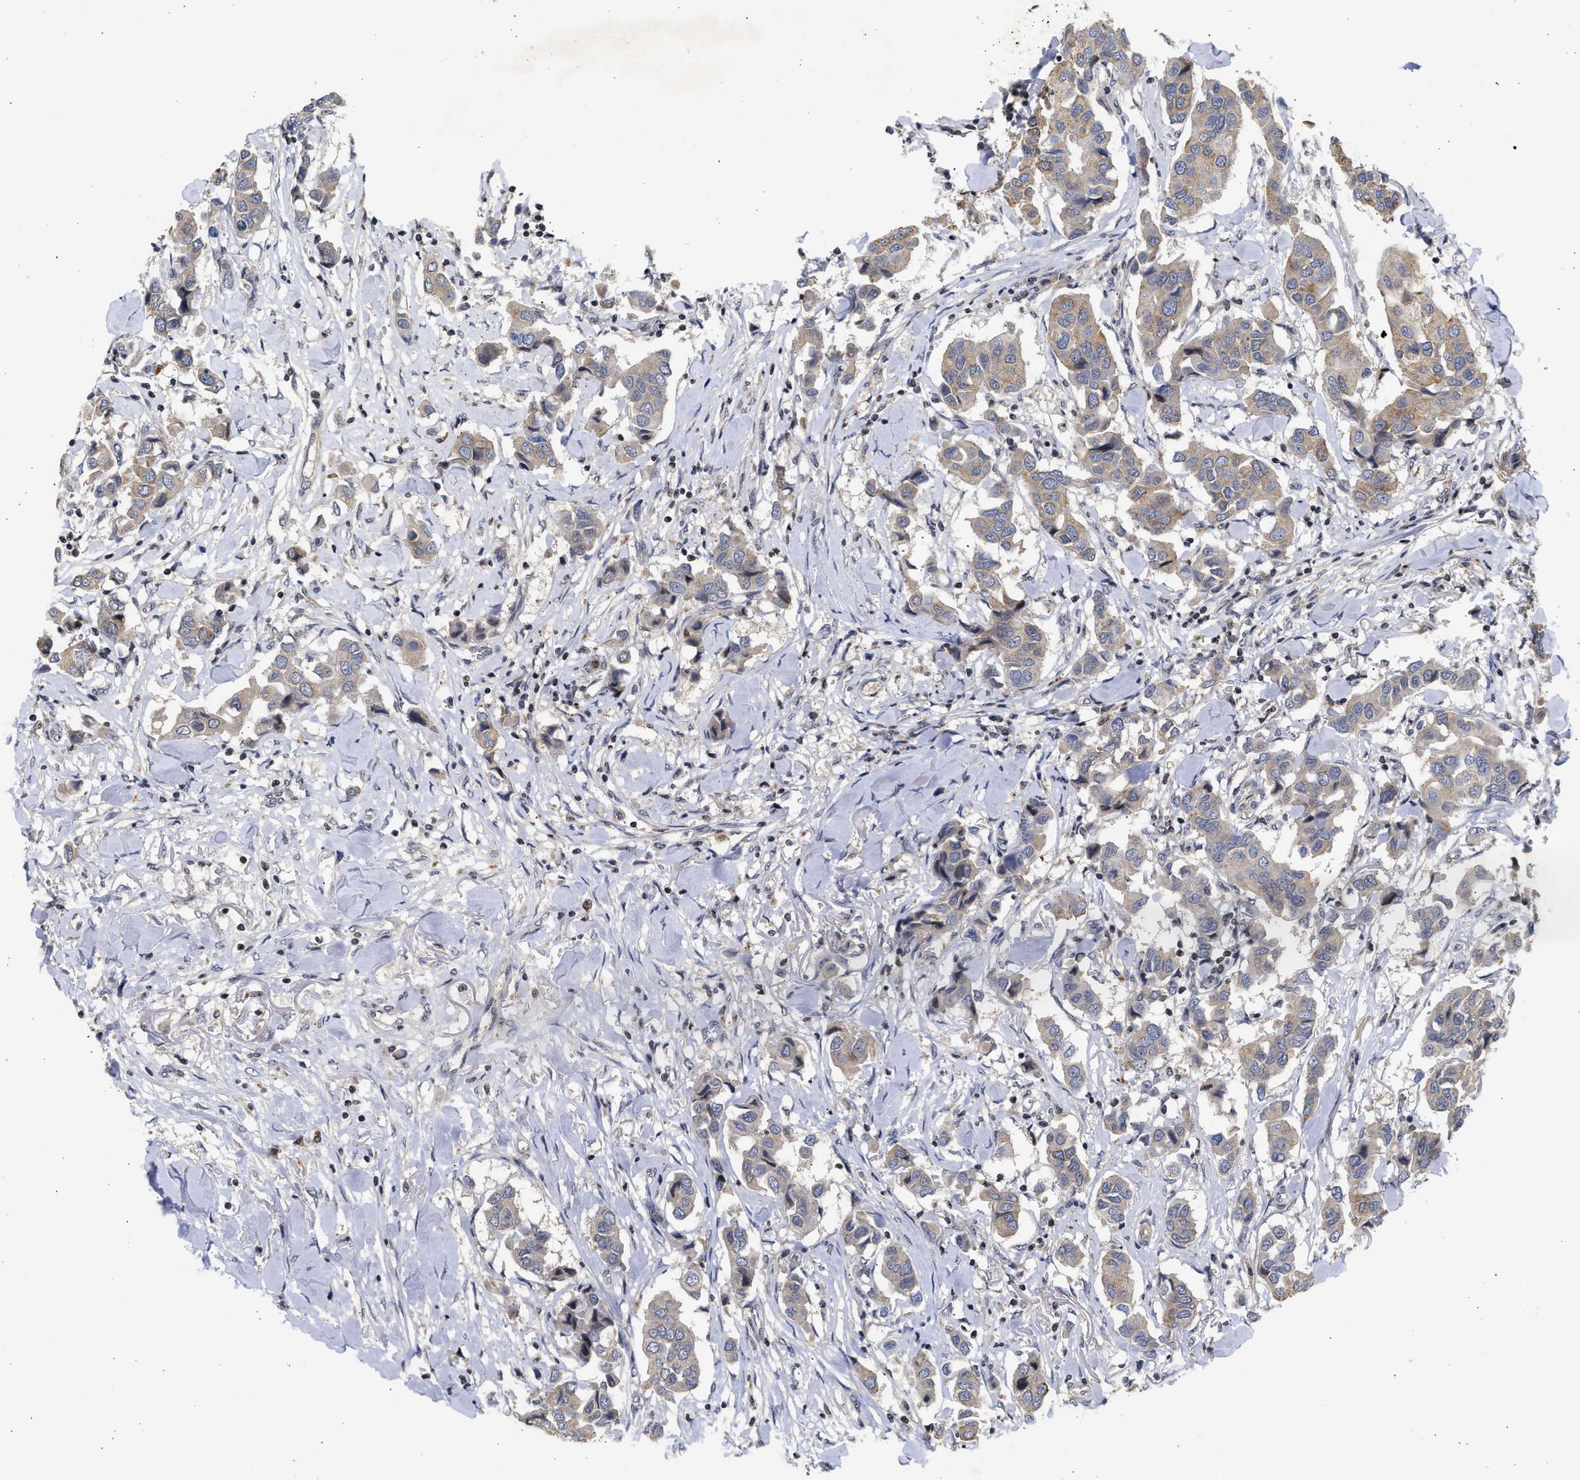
{"staining": {"intensity": "weak", "quantity": ">75%", "location": "cytoplasmic/membranous"}, "tissue": "breast cancer", "cell_type": "Tumor cells", "image_type": "cancer", "snomed": [{"axis": "morphology", "description": "Duct carcinoma"}, {"axis": "topography", "description": "Breast"}], "caption": "Breast cancer (invasive ductal carcinoma) stained with a protein marker displays weak staining in tumor cells.", "gene": "ENSG00000142539", "patient": {"sex": "female", "age": 80}}